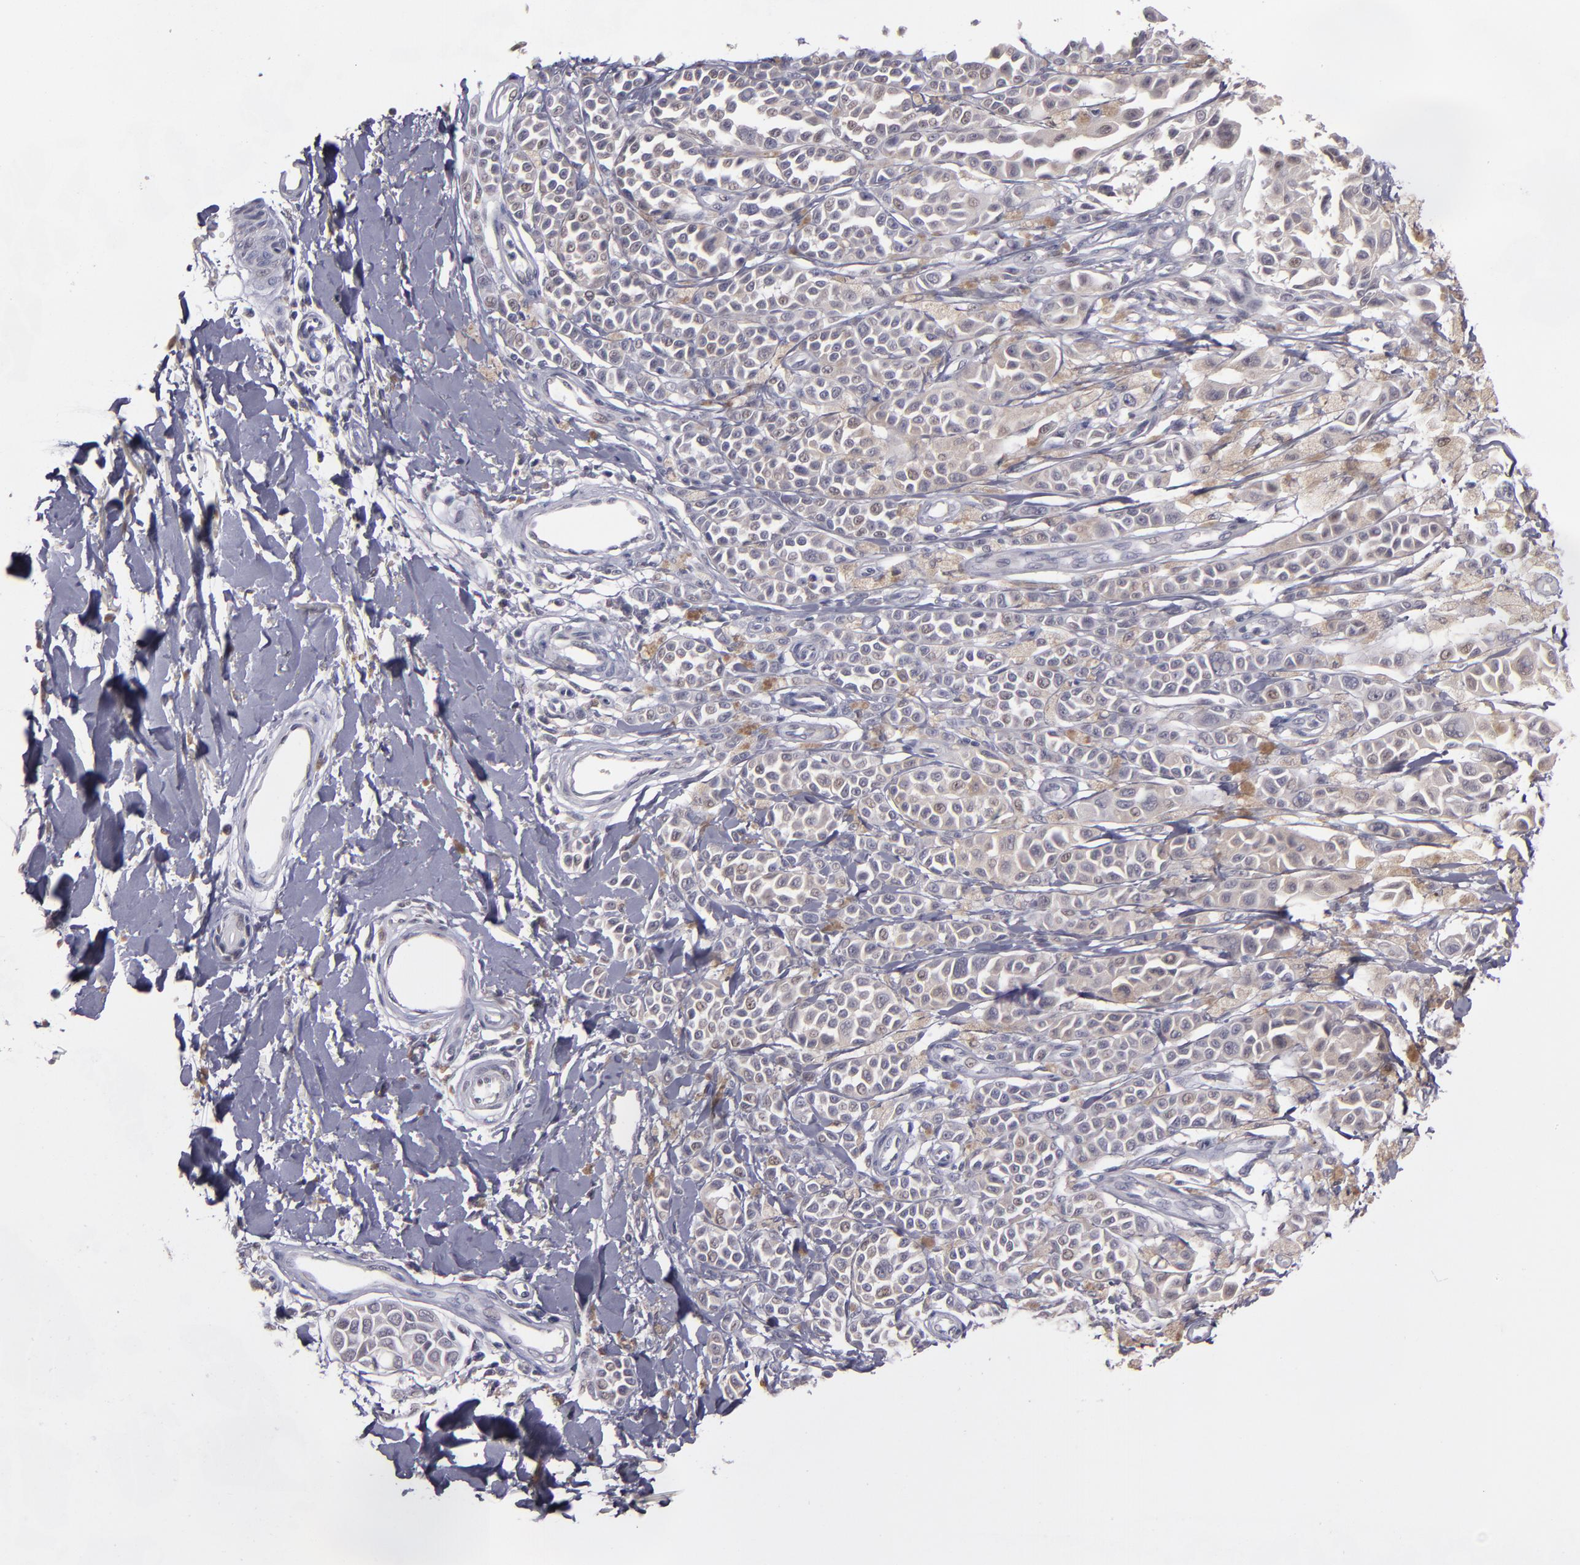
{"staining": {"intensity": "weak", "quantity": "25%-75%", "location": "cytoplasmic/membranous"}, "tissue": "melanoma", "cell_type": "Tumor cells", "image_type": "cancer", "snomed": [{"axis": "morphology", "description": "Malignant melanoma, NOS"}, {"axis": "topography", "description": "Skin"}], "caption": "About 25%-75% of tumor cells in malignant melanoma display weak cytoplasmic/membranous protein positivity as visualized by brown immunohistochemical staining.", "gene": "NRXN3", "patient": {"sex": "female", "age": 38}}